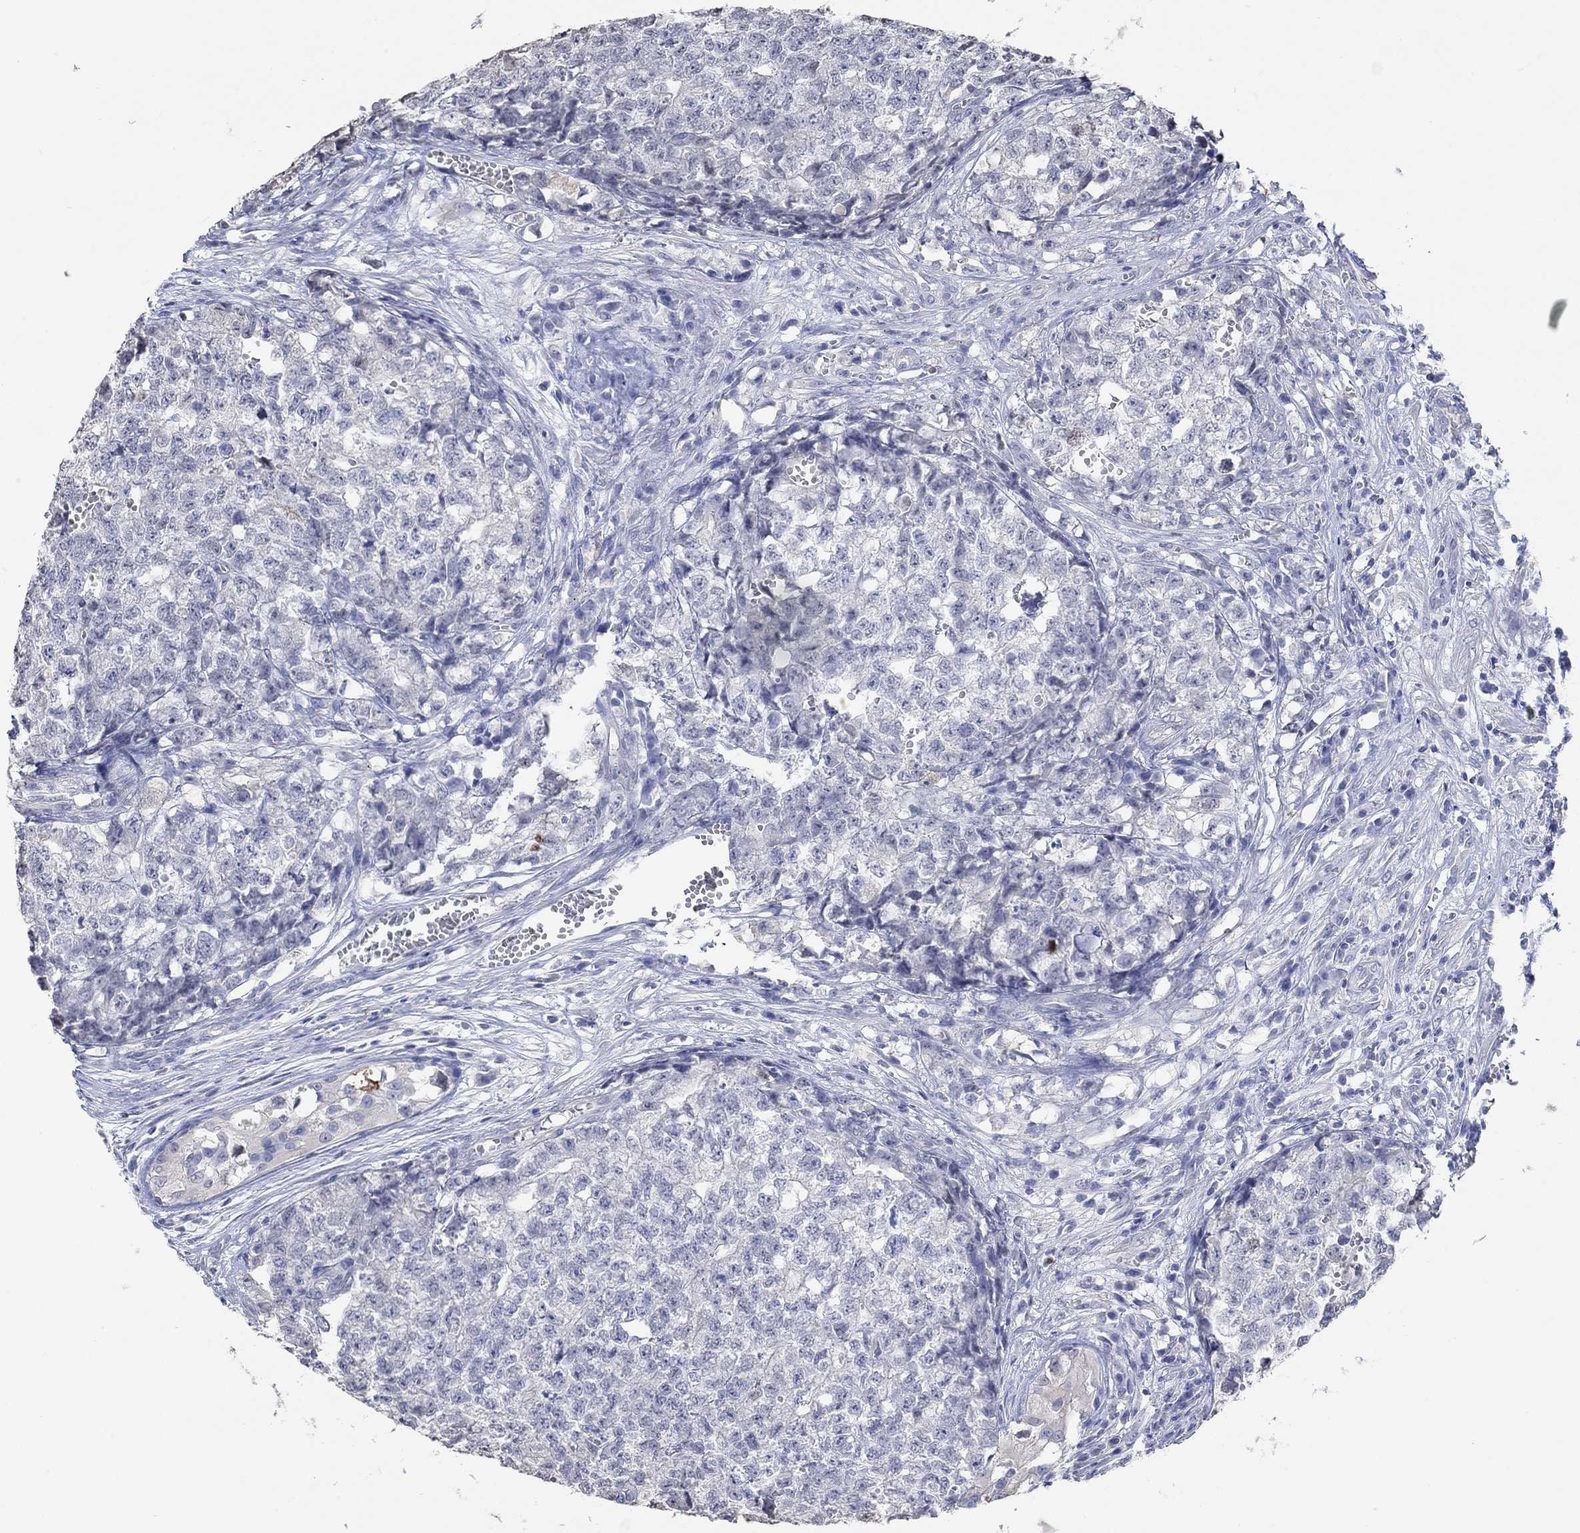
{"staining": {"intensity": "negative", "quantity": "none", "location": "none"}, "tissue": "testis cancer", "cell_type": "Tumor cells", "image_type": "cancer", "snomed": [{"axis": "morphology", "description": "Seminoma, NOS"}, {"axis": "morphology", "description": "Carcinoma, Embryonal, NOS"}, {"axis": "topography", "description": "Testis"}], "caption": "DAB immunohistochemical staining of human testis seminoma shows no significant staining in tumor cells. (DAB (3,3'-diaminobenzidine) immunohistochemistry with hematoxylin counter stain).", "gene": "PNMA5", "patient": {"sex": "male", "age": 22}}